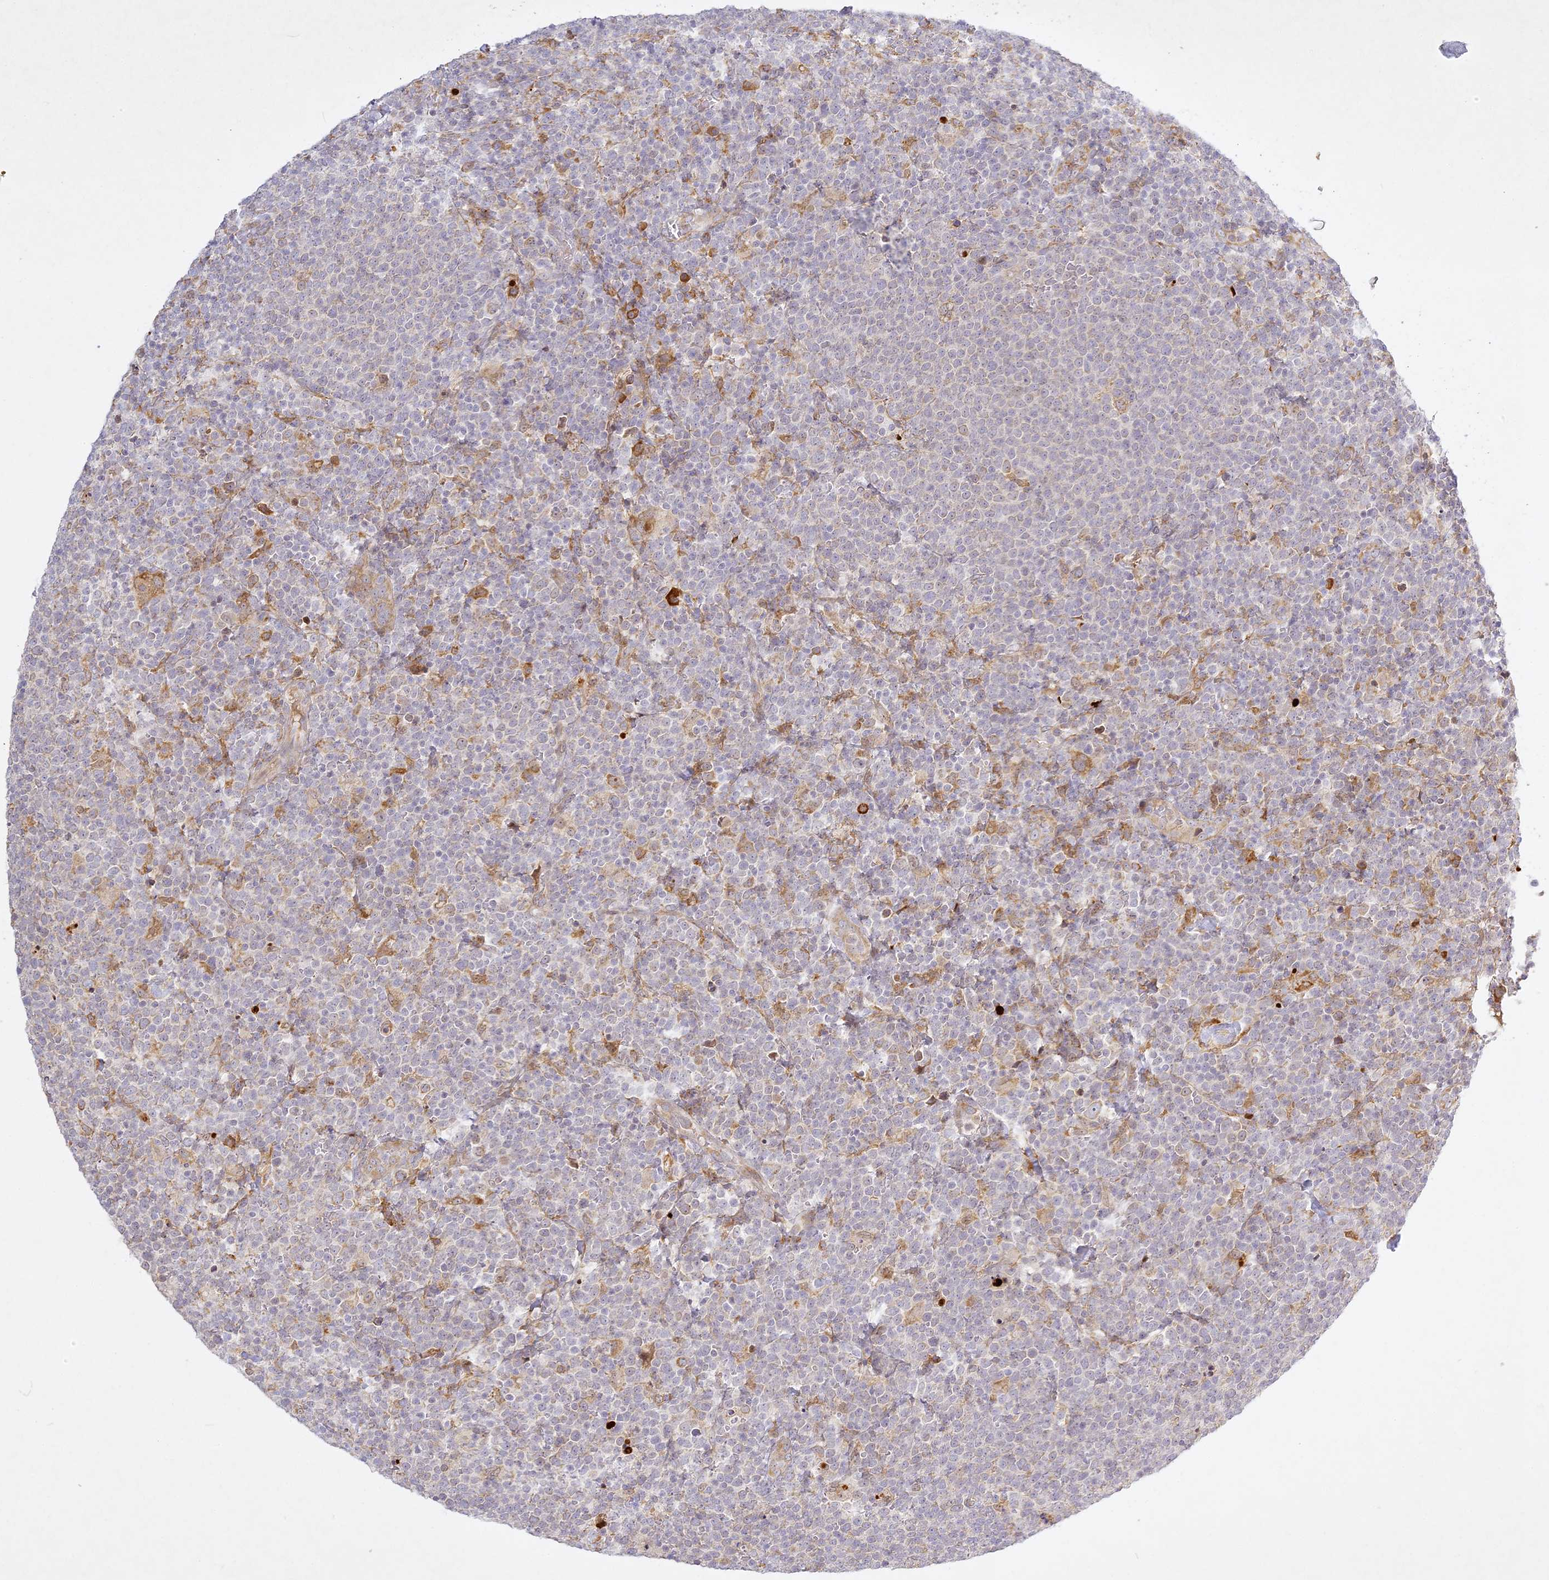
{"staining": {"intensity": "negative", "quantity": "none", "location": "none"}, "tissue": "lymphoma", "cell_type": "Tumor cells", "image_type": "cancer", "snomed": [{"axis": "morphology", "description": "Malignant lymphoma, non-Hodgkin's type, High grade"}, {"axis": "topography", "description": "Lymph node"}], "caption": "High power microscopy histopathology image of an immunohistochemistry histopathology image of high-grade malignant lymphoma, non-Hodgkin's type, revealing no significant staining in tumor cells.", "gene": "SLC30A5", "patient": {"sex": "male", "age": 61}}